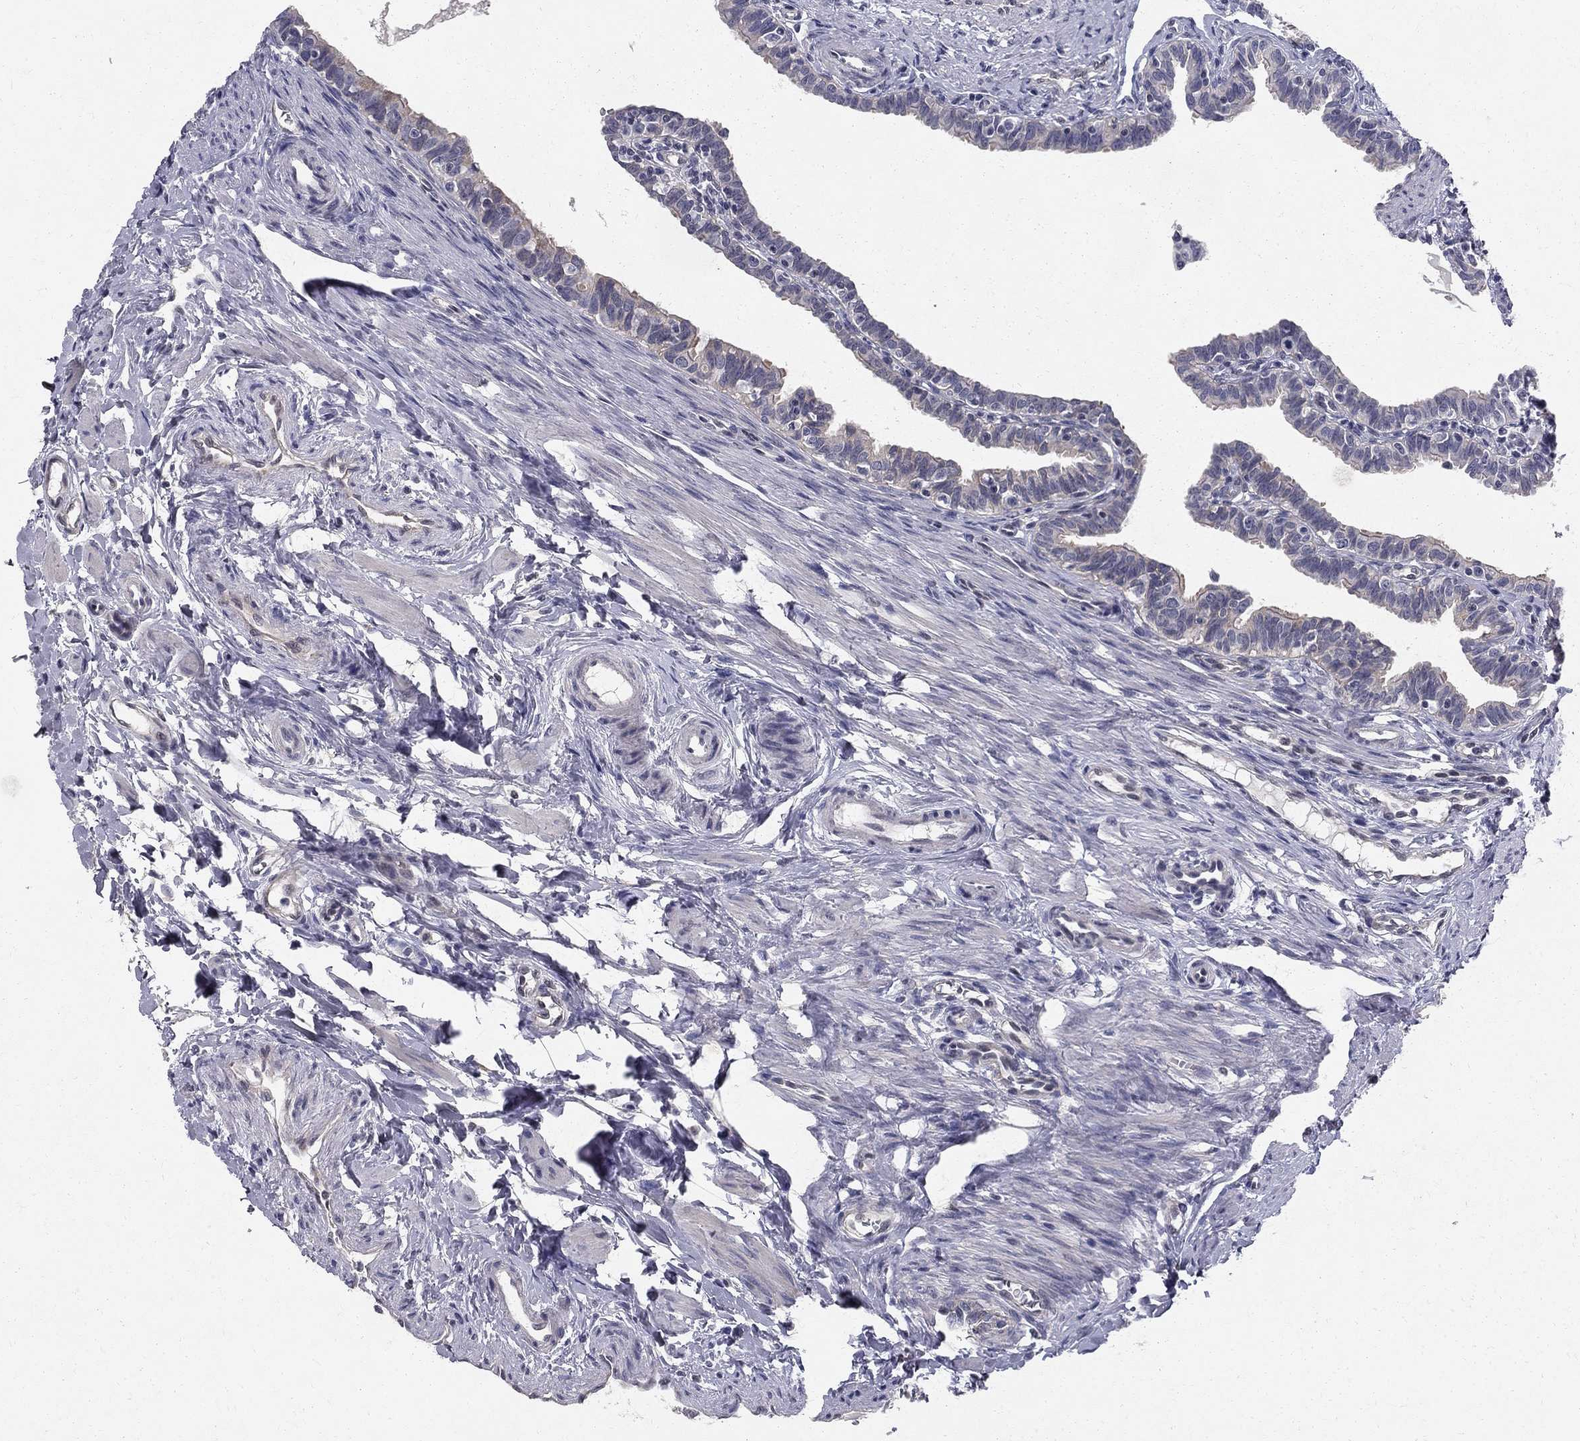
{"staining": {"intensity": "negative", "quantity": "none", "location": "none"}, "tissue": "fallopian tube", "cell_type": "Glandular cells", "image_type": "normal", "snomed": [{"axis": "morphology", "description": "Normal tissue, NOS"}, {"axis": "topography", "description": "Fallopian tube"}], "caption": "Glandular cells show no significant staining in unremarkable fallopian tube.", "gene": "CLIC6", "patient": {"sex": "female", "age": 36}}